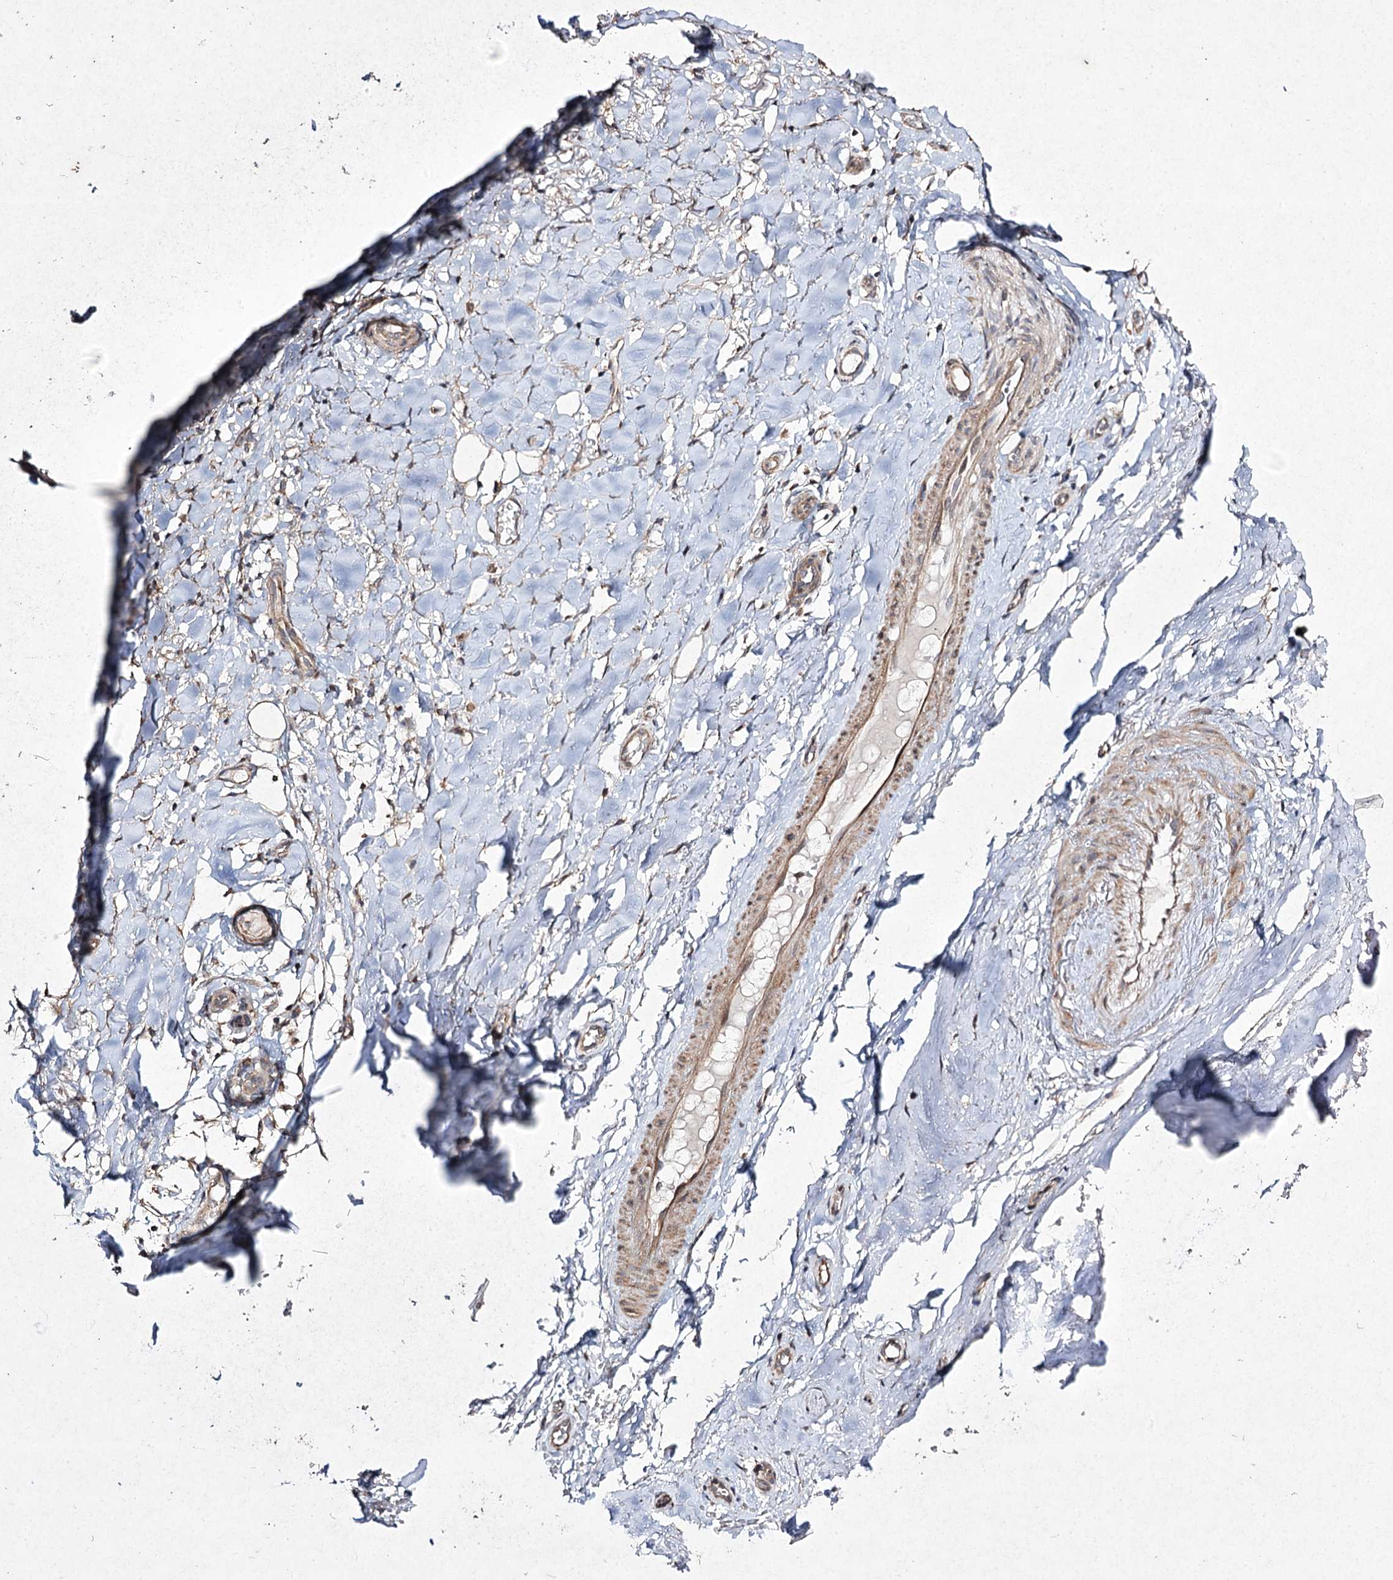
{"staining": {"intensity": "weak", "quantity": "<25%", "location": "cytoplasmic/membranous"}, "tissue": "adipose tissue", "cell_type": "Adipocytes", "image_type": "normal", "snomed": [{"axis": "morphology", "description": "Normal tissue, NOS"}, {"axis": "morphology", "description": "Basal cell carcinoma"}, {"axis": "topography", "description": "Skin"}], "caption": "IHC photomicrograph of benign adipose tissue stained for a protein (brown), which reveals no expression in adipocytes.", "gene": "FANCL", "patient": {"sex": "female", "age": 89}}